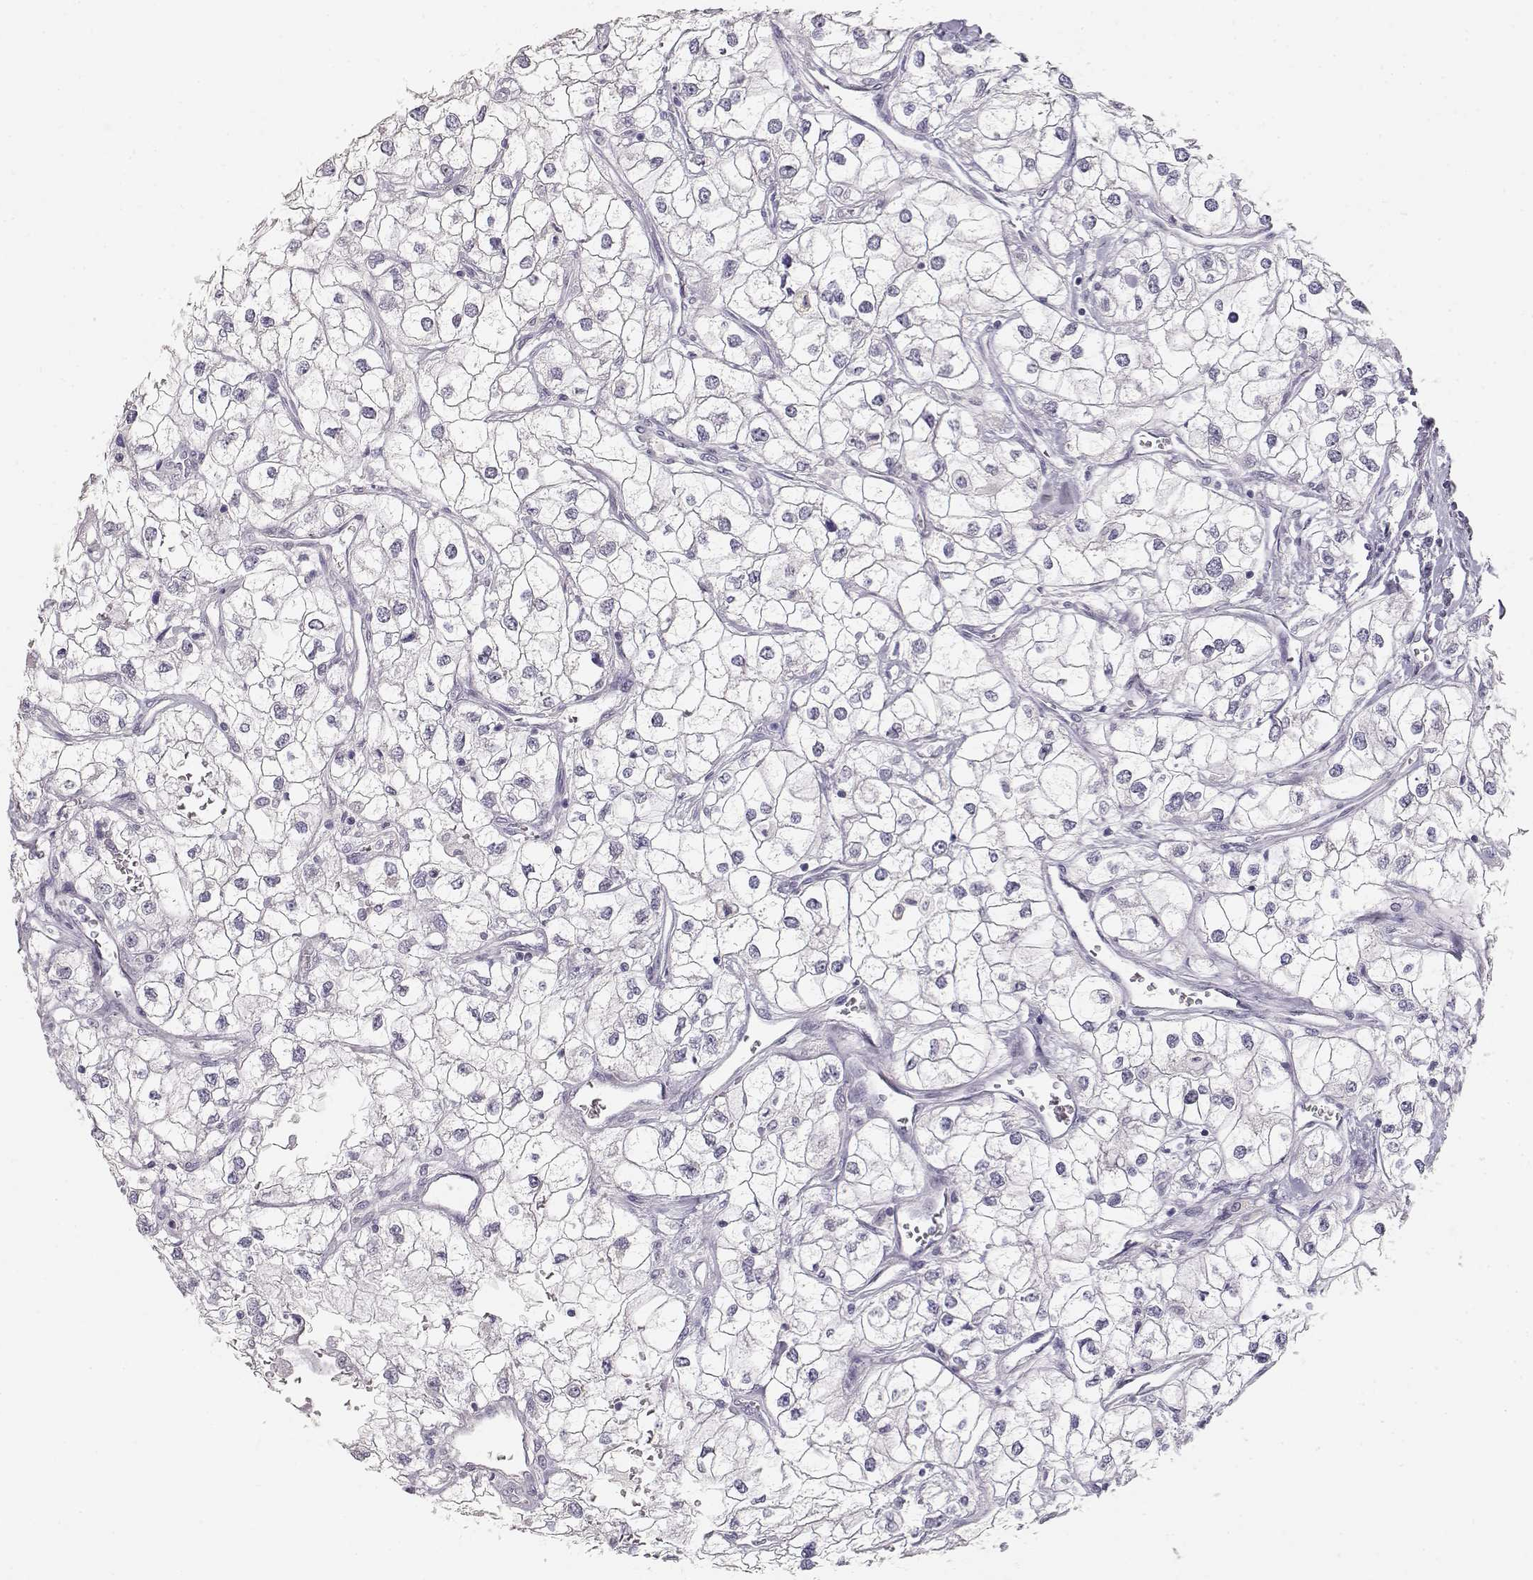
{"staining": {"intensity": "negative", "quantity": "none", "location": "none"}, "tissue": "renal cancer", "cell_type": "Tumor cells", "image_type": "cancer", "snomed": [{"axis": "morphology", "description": "Adenocarcinoma, NOS"}, {"axis": "topography", "description": "Kidney"}], "caption": "Renal cancer (adenocarcinoma) stained for a protein using IHC demonstrates no expression tumor cells.", "gene": "TKTL1", "patient": {"sex": "male", "age": 59}}